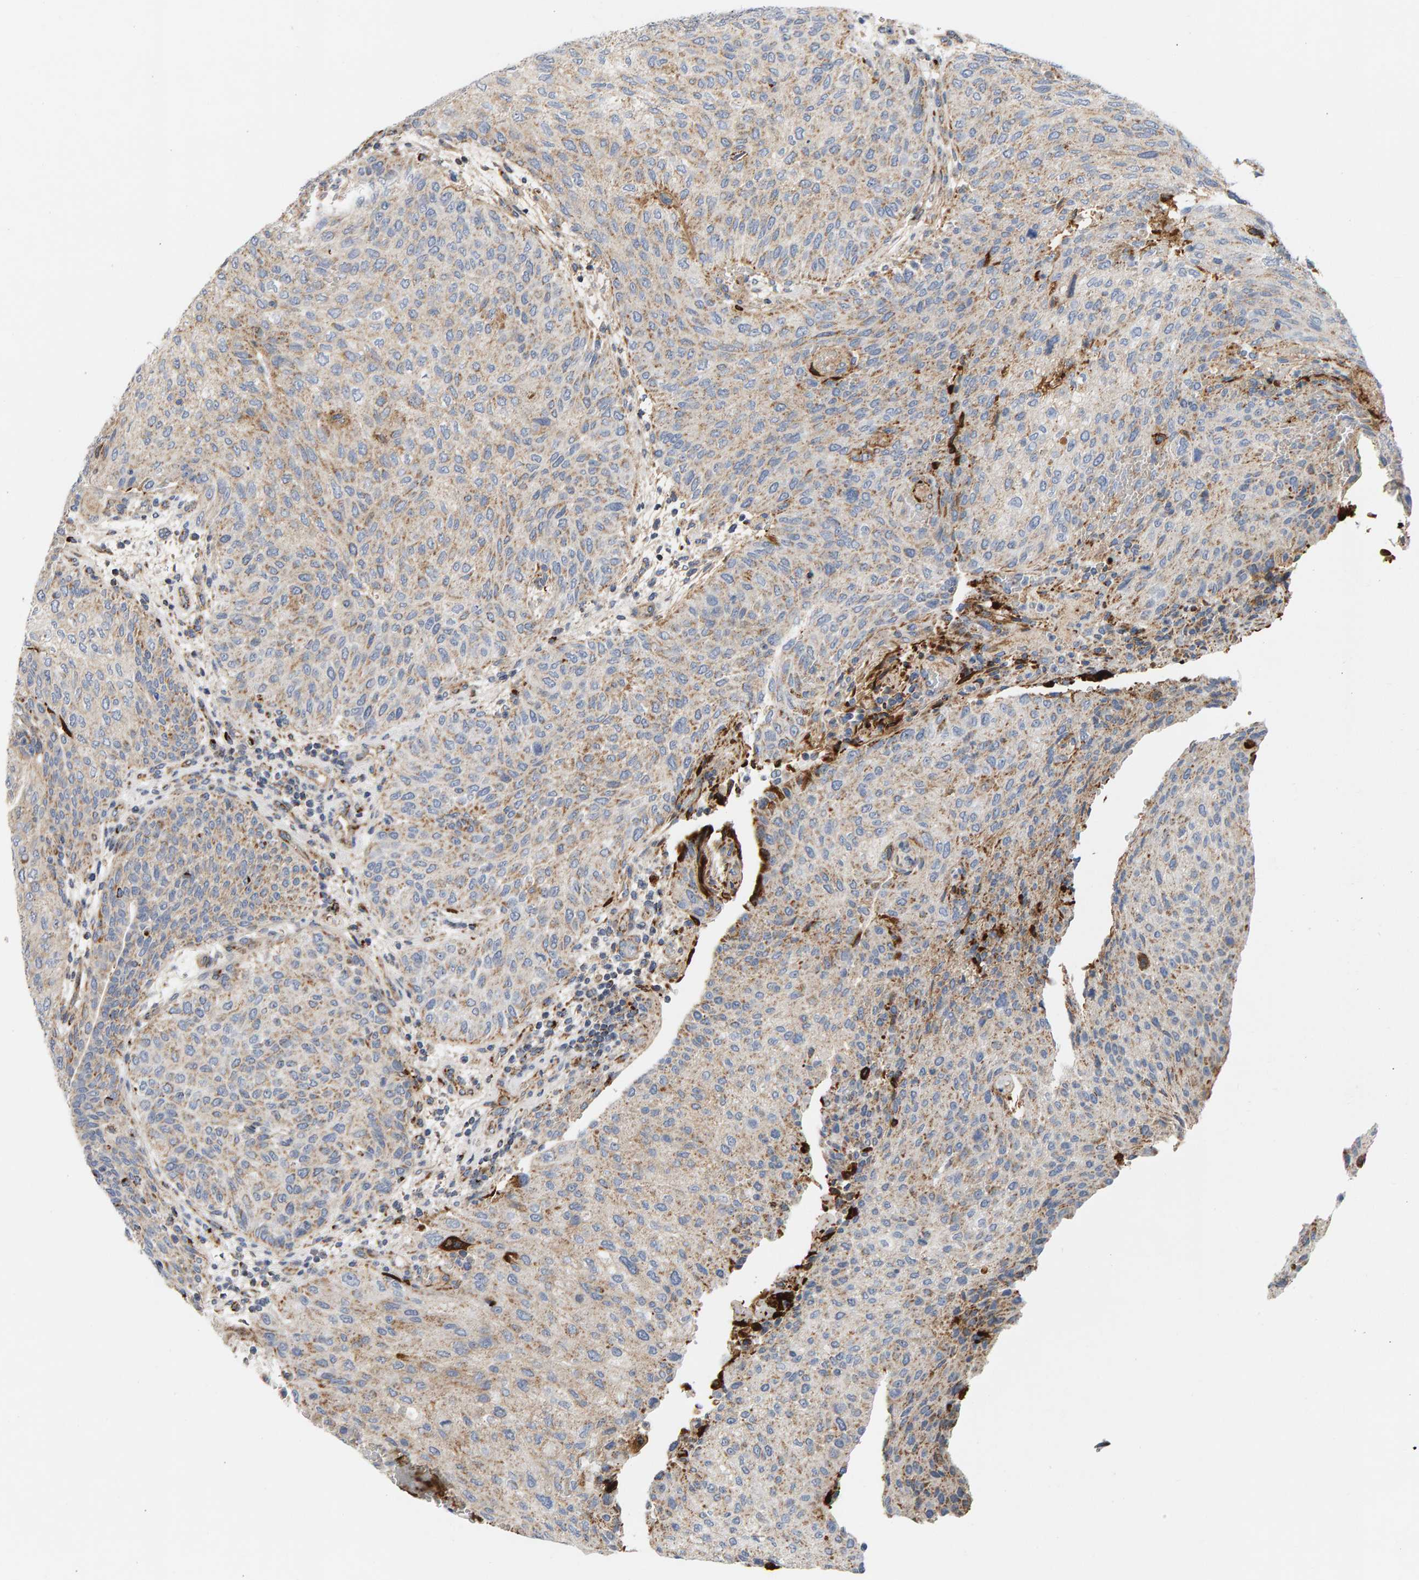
{"staining": {"intensity": "weak", "quantity": ">75%", "location": "cytoplasmic/membranous"}, "tissue": "urothelial cancer", "cell_type": "Tumor cells", "image_type": "cancer", "snomed": [{"axis": "morphology", "description": "Urothelial carcinoma, Low grade"}, {"axis": "morphology", "description": "Urothelial carcinoma, High grade"}, {"axis": "topography", "description": "Urinary bladder"}], "caption": "IHC histopathology image of human urothelial carcinoma (low-grade) stained for a protein (brown), which demonstrates low levels of weak cytoplasmic/membranous positivity in about >75% of tumor cells.", "gene": "GGTA1", "patient": {"sex": "male", "age": 35}}